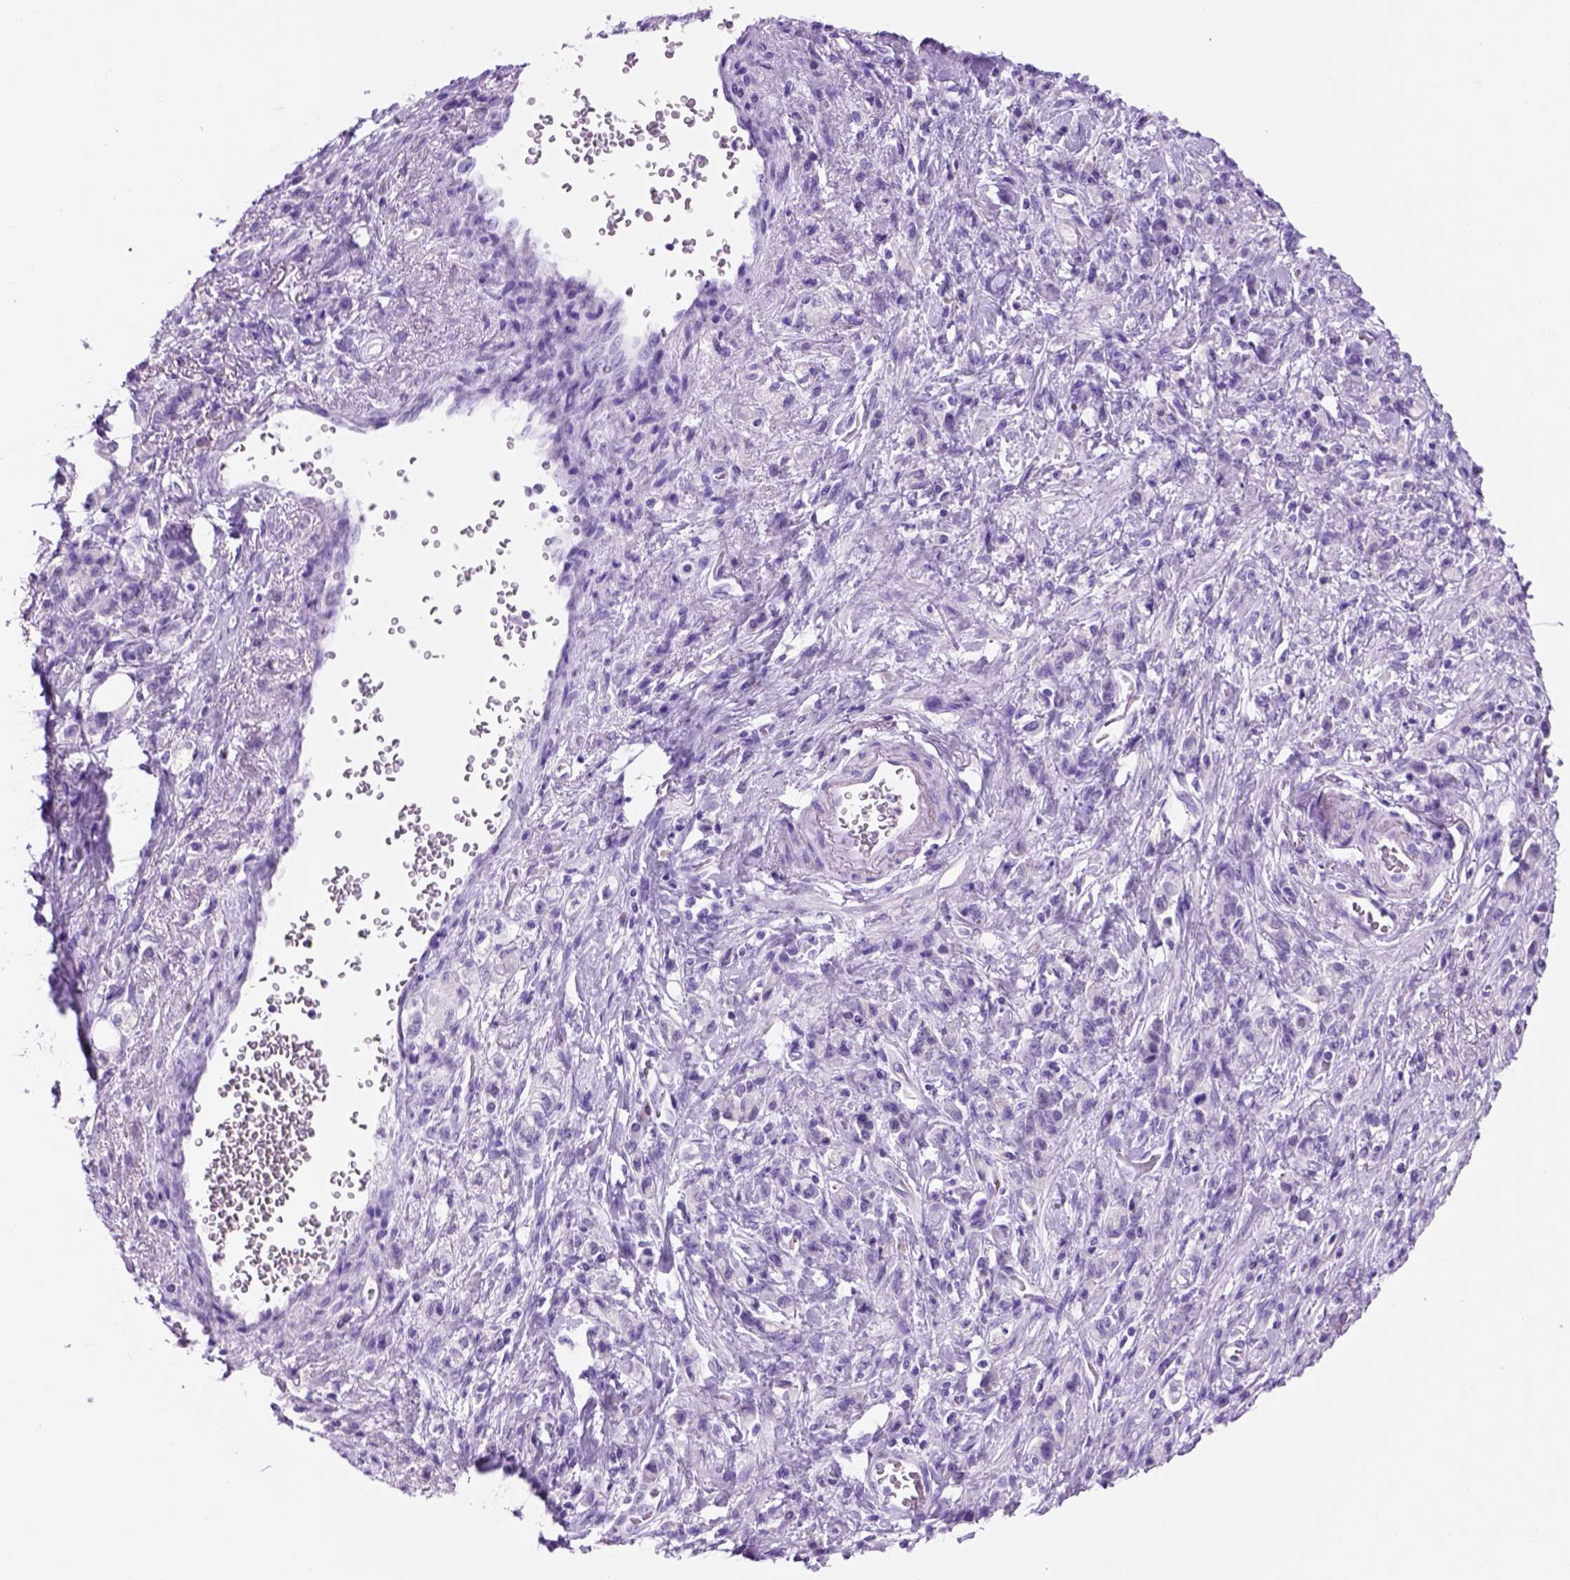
{"staining": {"intensity": "negative", "quantity": "none", "location": "none"}, "tissue": "stomach cancer", "cell_type": "Tumor cells", "image_type": "cancer", "snomed": [{"axis": "morphology", "description": "Adenocarcinoma, NOS"}, {"axis": "topography", "description": "Stomach"}], "caption": "Tumor cells are negative for brown protein staining in stomach cancer.", "gene": "HHIPL2", "patient": {"sex": "male", "age": 77}}